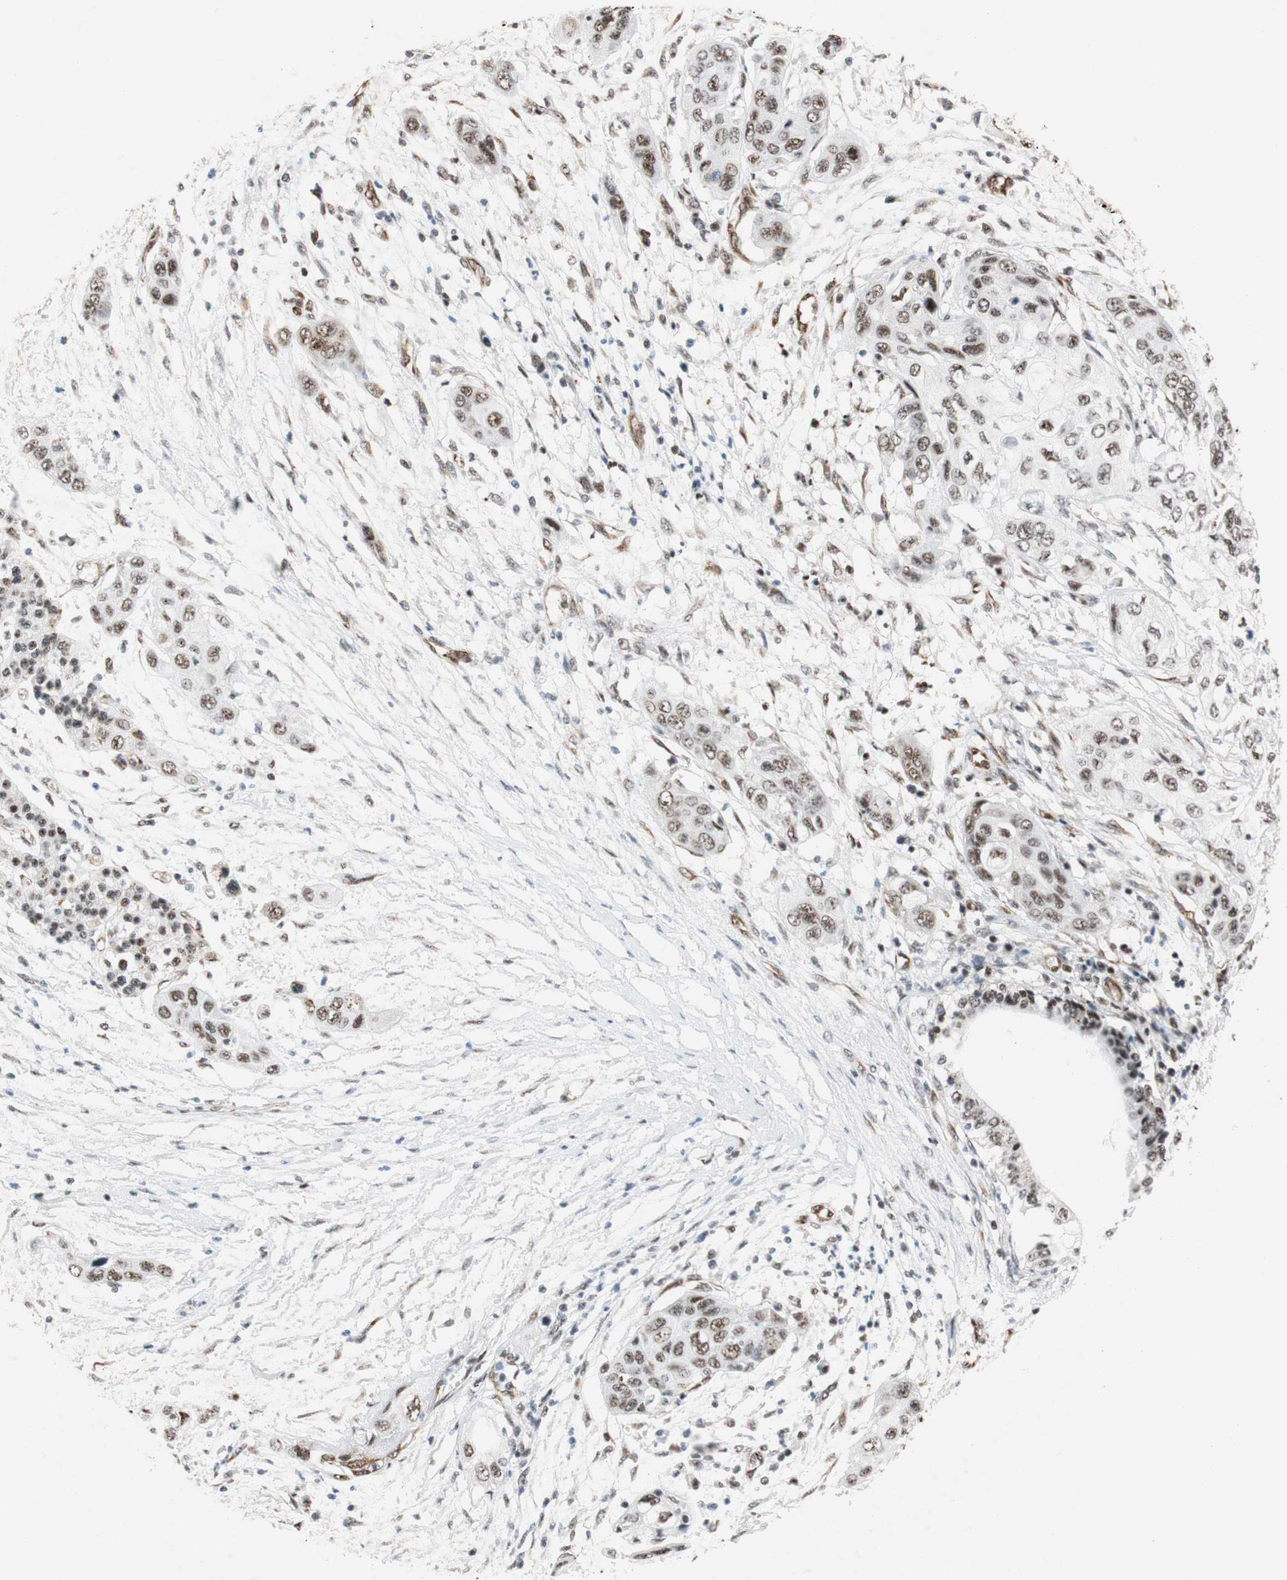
{"staining": {"intensity": "moderate", "quantity": ">75%", "location": "nuclear"}, "tissue": "pancreatic cancer", "cell_type": "Tumor cells", "image_type": "cancer", "snomed": [{"axis": "morphology", "description": "Adenocarcinoma, NOS"}, {"axis": "topography", "description": "Pancreas"}], "caption": "Immunohistochemistry histopathology image of human adenocarcinoma (pancreatic) stained for a protein (brown), which exhibits medium levels of moderate nuclear expression in approximately >75% of tumor cells.", "gene": "SAP18", "patient": {"sex": "female", "age": 70}}